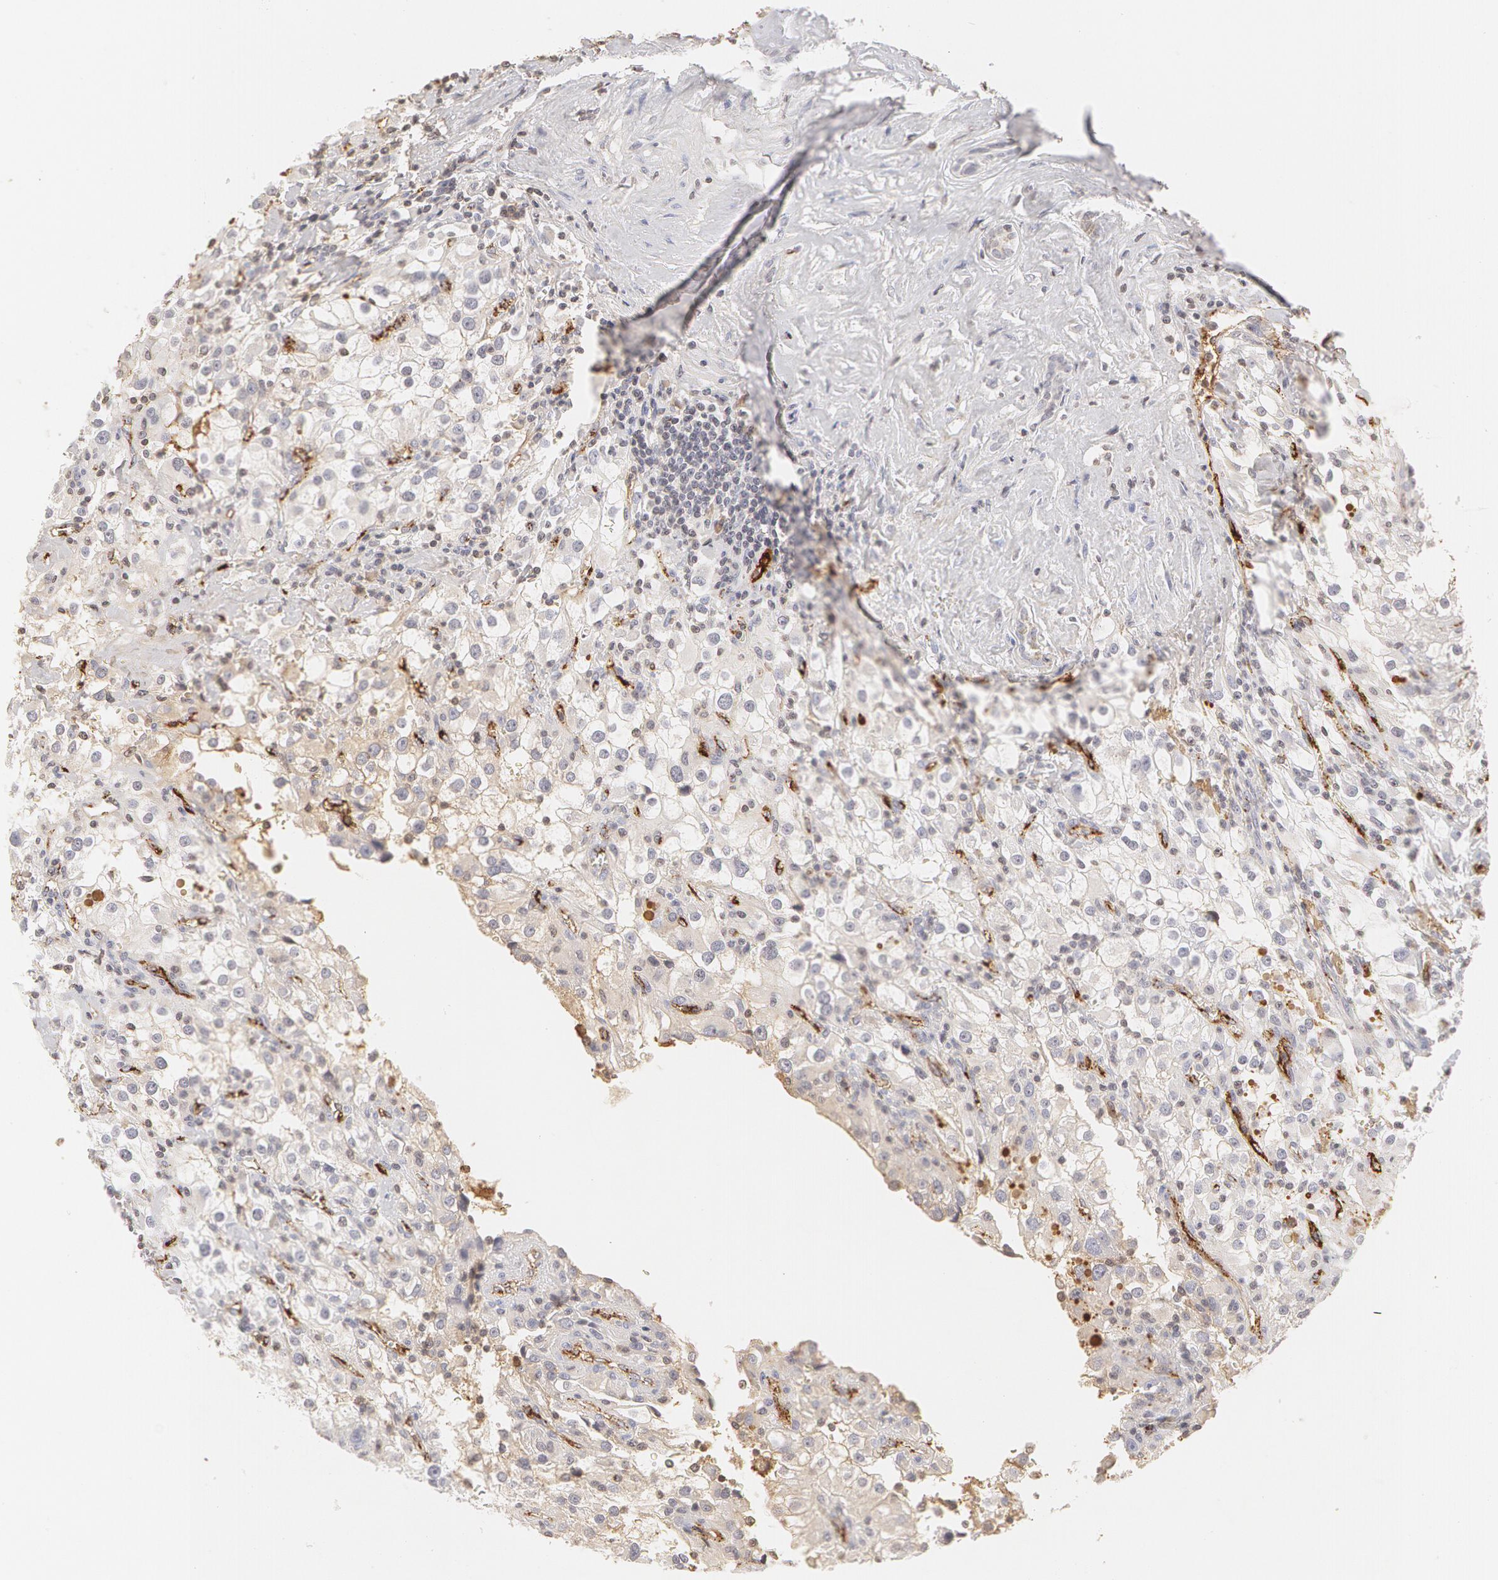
{"staining": {"intensity": "negative", "quantity": "none", "location": "none"}, "tissue": "renal cancer", "cell_type": "Tumor cells", "image_type": "cancer", "snomed": [{"axis": "morphology", "description": "Adenocarcinoma, NOS"}, {"axis": "topography", "description": "Kidney"}], "caption": "Immunohistochemistry micrograph of neoplastic tissue: renal cancer (adenocarcinoma) stained with DAB reveals no significant protein positivity in tumor cells. (DAB immunohistochemistry, high magnification).", "gene": "VWF", "patient": {"sex": "female", "age": 52}}